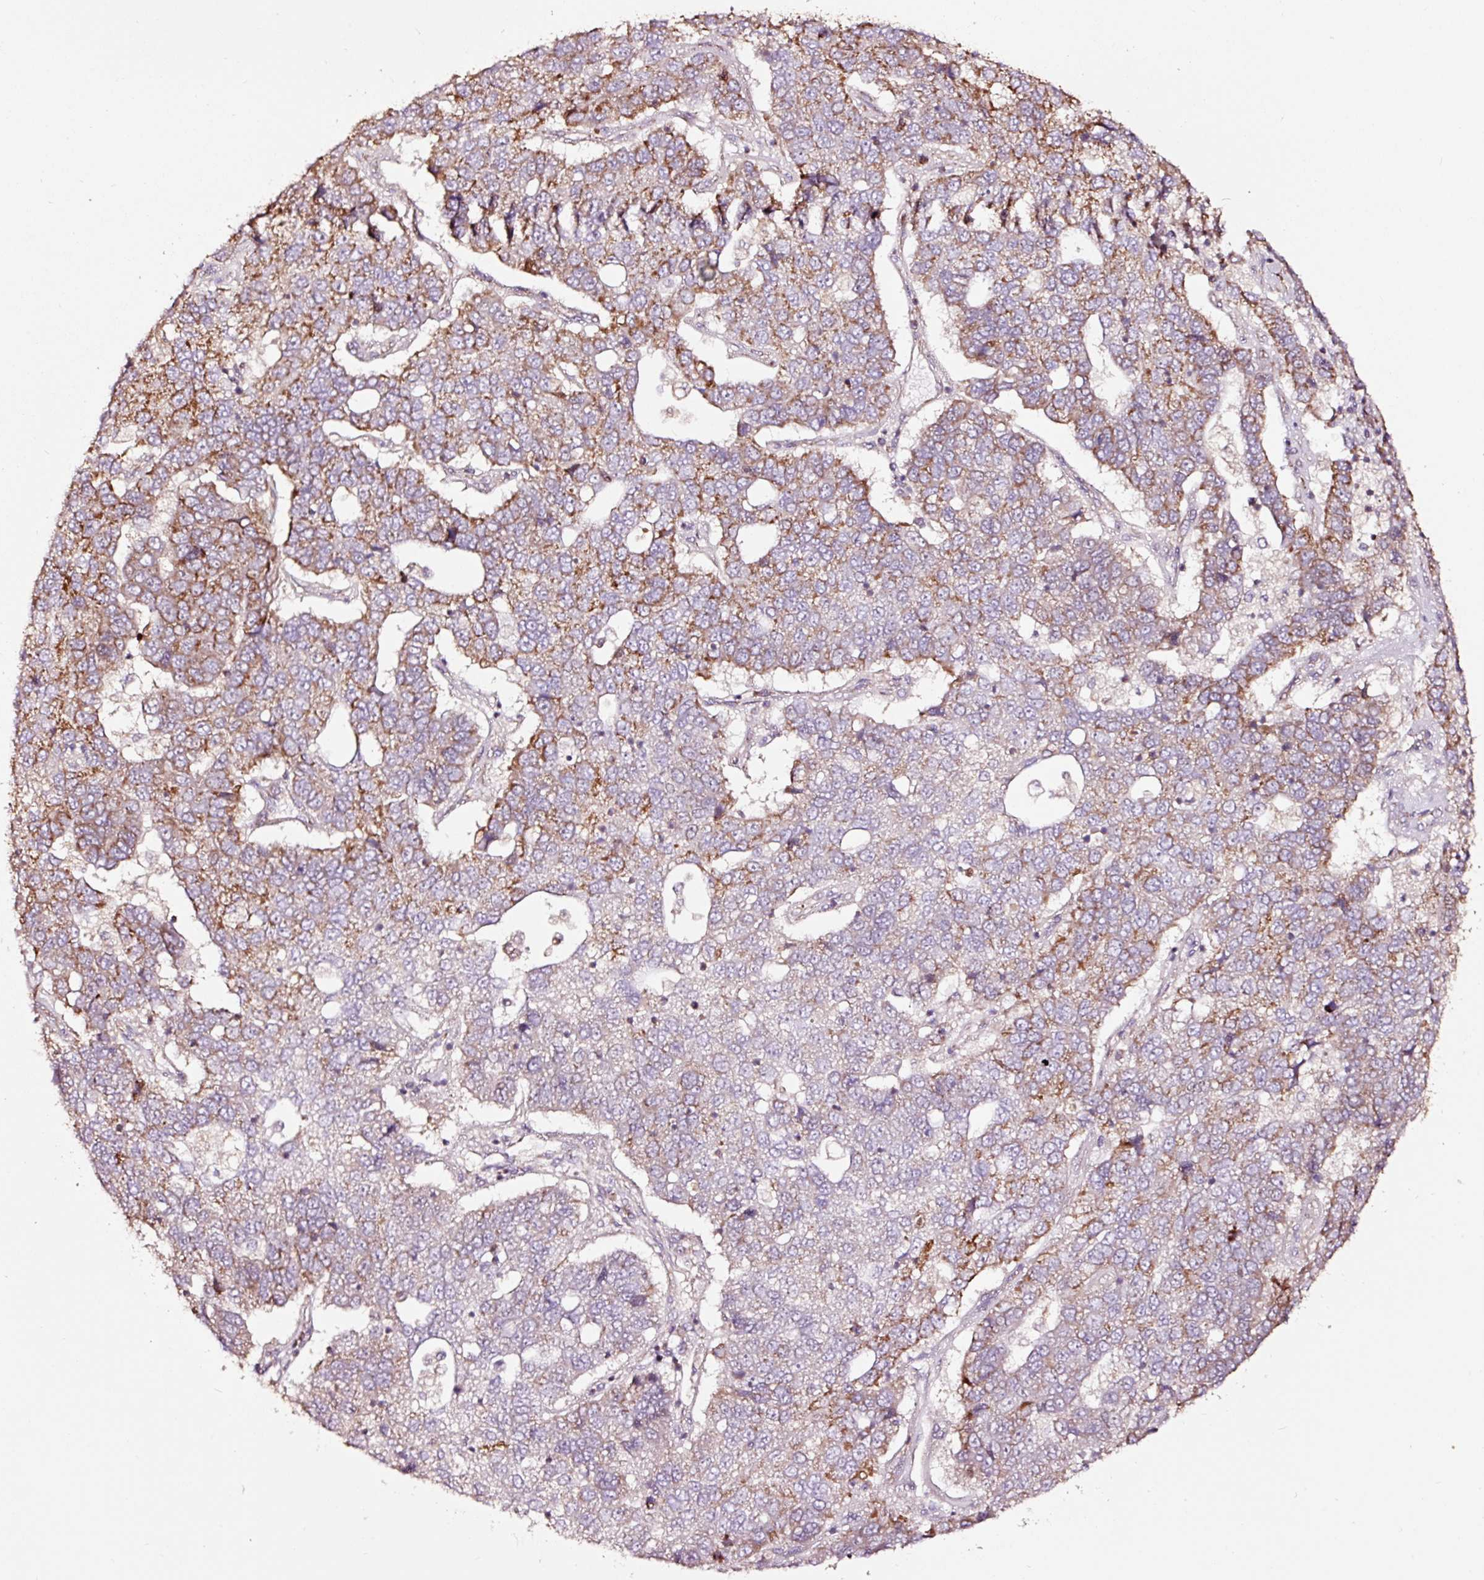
{"staining": {"intensity": "strong", "quantity": "25%-75%", "location": "cytoplasmic/membranous"}, "tissue": "pancreatic cancer", "cell_type": "Tumor cells", "image_type": "cancer", "snomed": [{"axis": "morphology", "description": "Adenocarcinoma, NOS"}, {"axis": "topography", "description": "Pancreas"}], "caption": "Pancreatic adenocarcinoma stained with immunohistochemistry (IHC) demonstrates strong cytoplasmic/membranous expression in about 25%-75% of tumor cells.", "gene": "TPM1", "patient": {"sex": "female", "age": 61}}